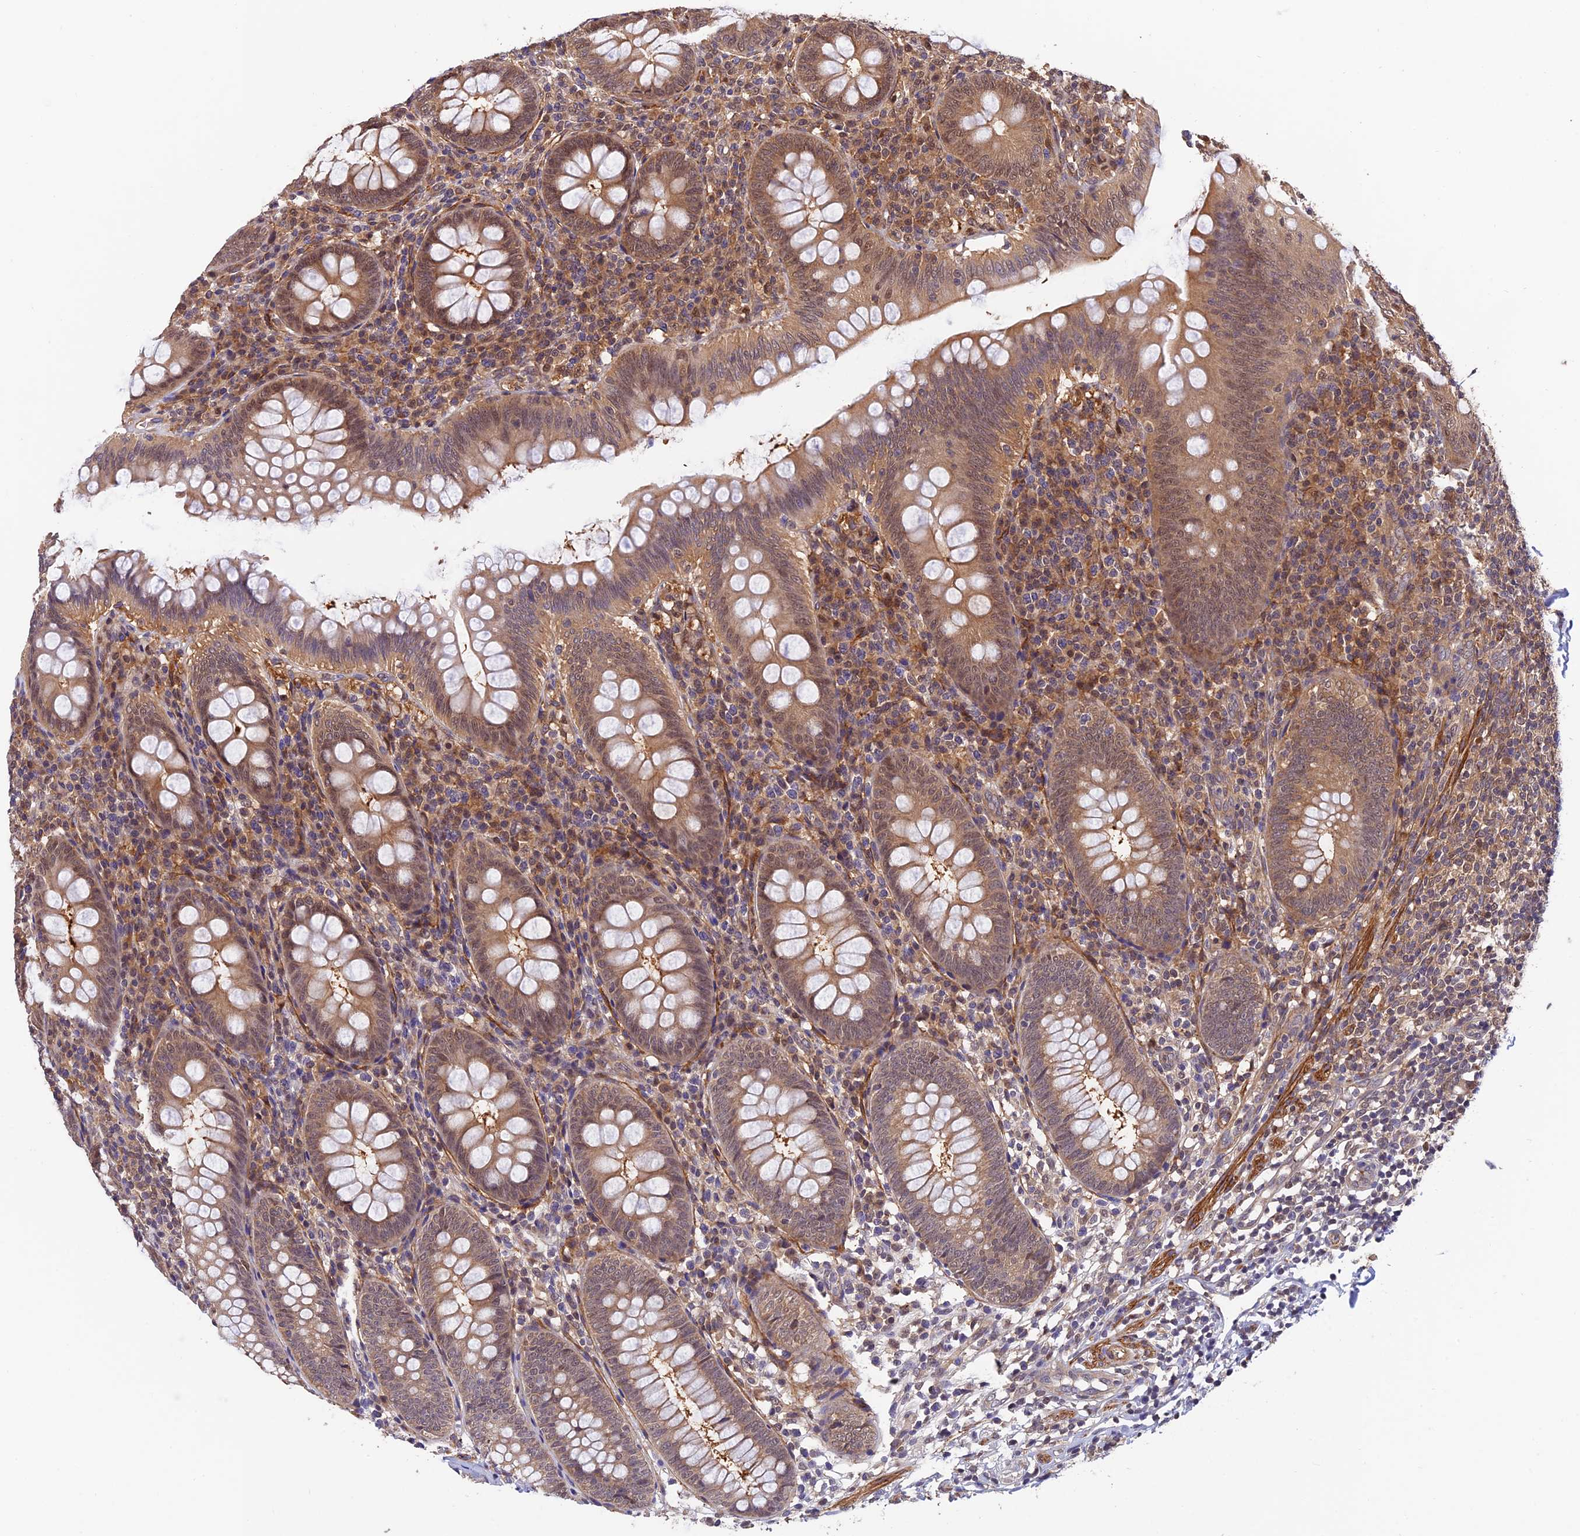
{"staining": {"intensity": "moderate", "quantity": ">75%", "location": "cytoplasmic/membranous,nuclear"}, "tissue": "appendix", "cell_type": "Glandular cells", "image_type": "normal", "snomed": [{"axis": "morphology", "description": "Normal tissue, NOS"}, {"axis": "topography", "description": "Appendix"}], "caption": "The photomicrograph exhibits a brown stain indicating the presence of a protein in the cytoplasmic/membranous,nuclear of glandular cells in appendix. The staining is performed using DAB brown chromogen to label protein expression. The nuclei are counter-stained blue using hematoxylin.", "gene": "PSMB3", "patient": {"sex": "male", "age": 14}}